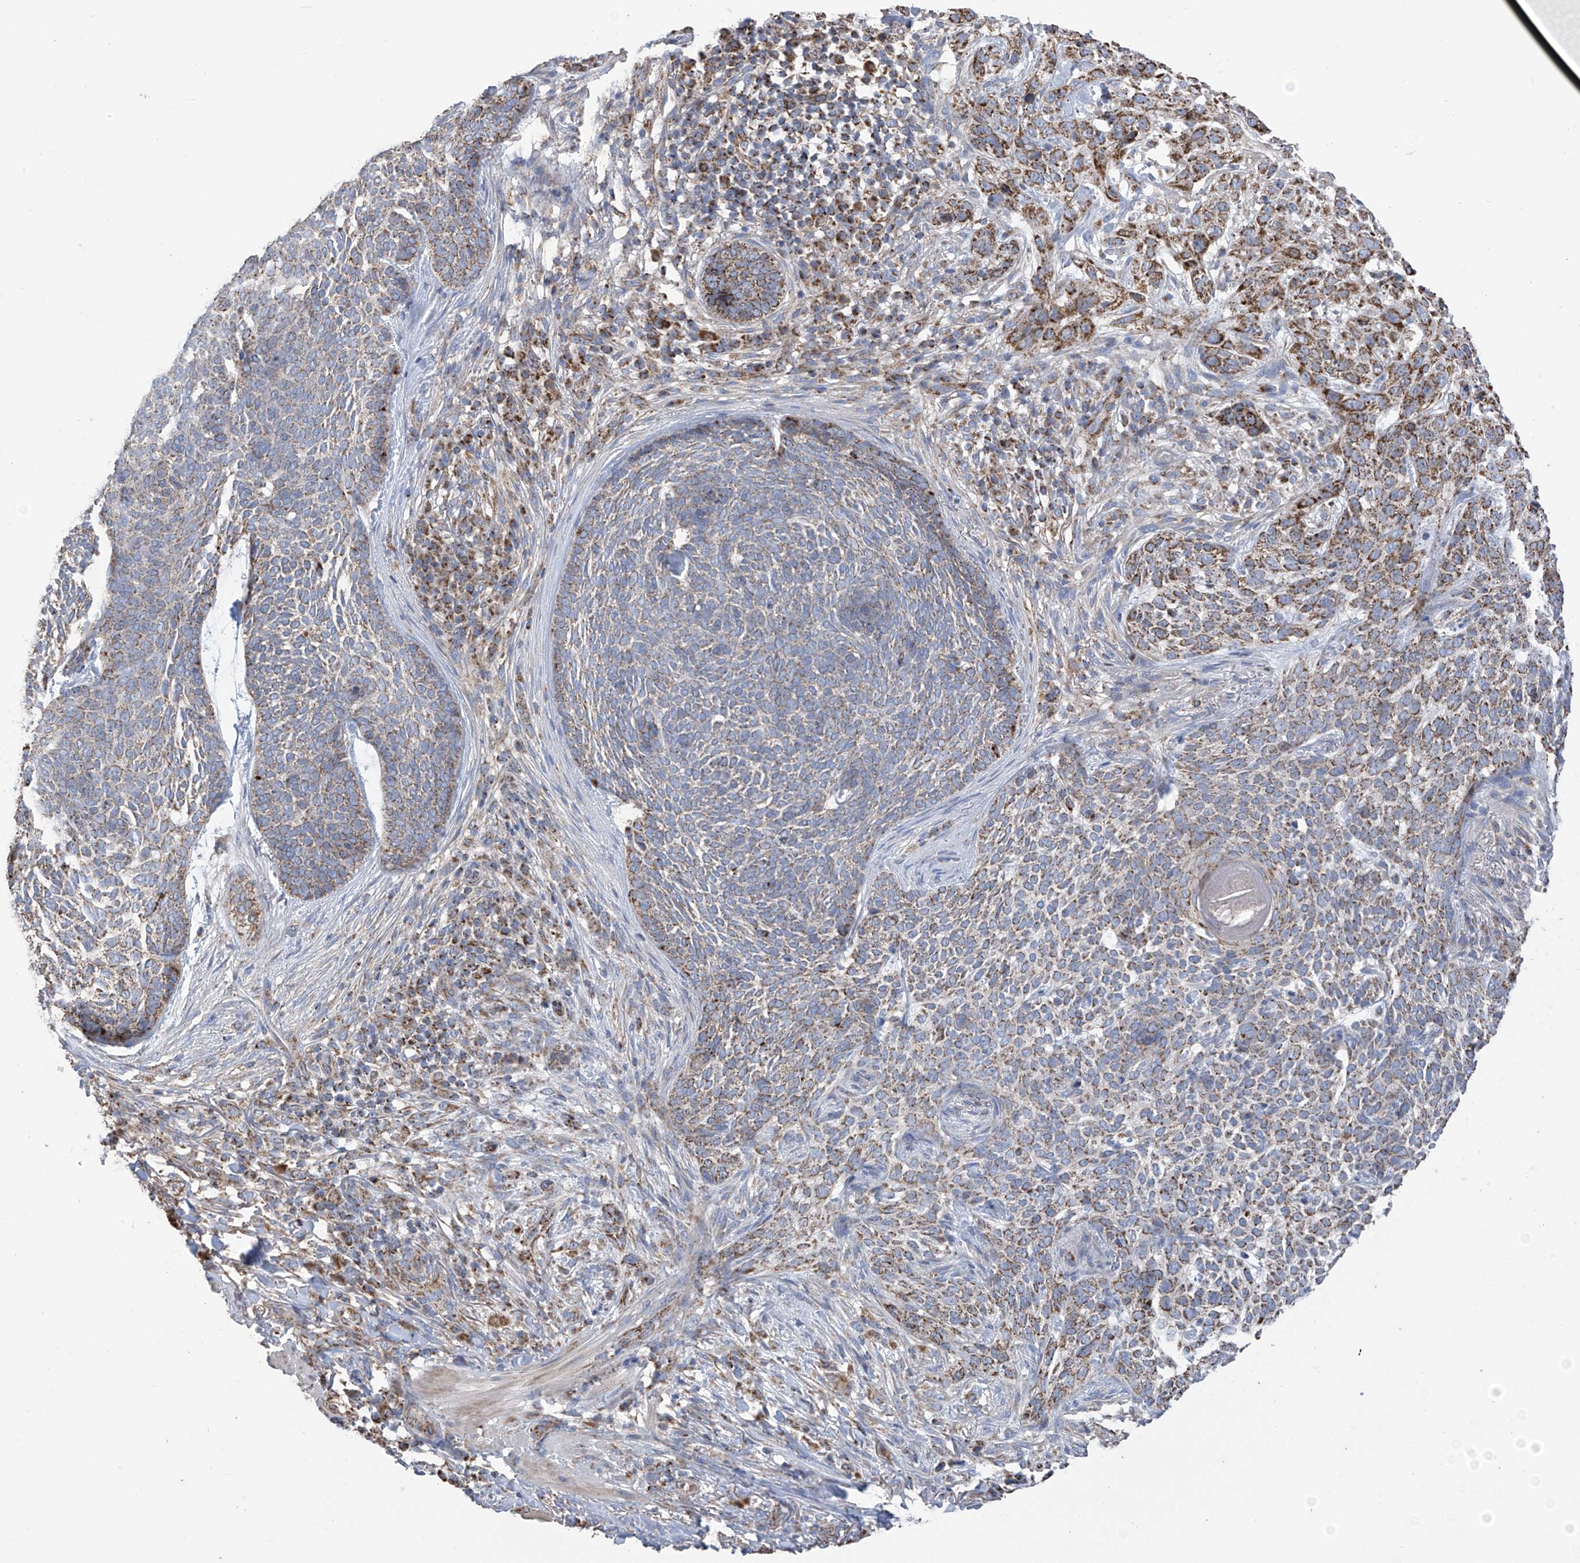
{"staining": {"intensity": "moderate", "quantity": "25%-75%", "location": "cytoplasmic/membranous"}, "tissue": "skin cancer", "cell_type": "Tumor cells", "image_type": "cancer", "snomed": [{"axis": "morphology", "description": "Basal cell carcinoma"}, {"axis": "topography", "description": "Skin"}], "caption": "Basal cell carcinoma (skin) stained with immunohistochemistry exhibits moderate cytoplasmic/membranous expression in about 25%-75% of tumor cells.", "gene": "PNPT1", "patient": {"sex": "female", "age": 64}}